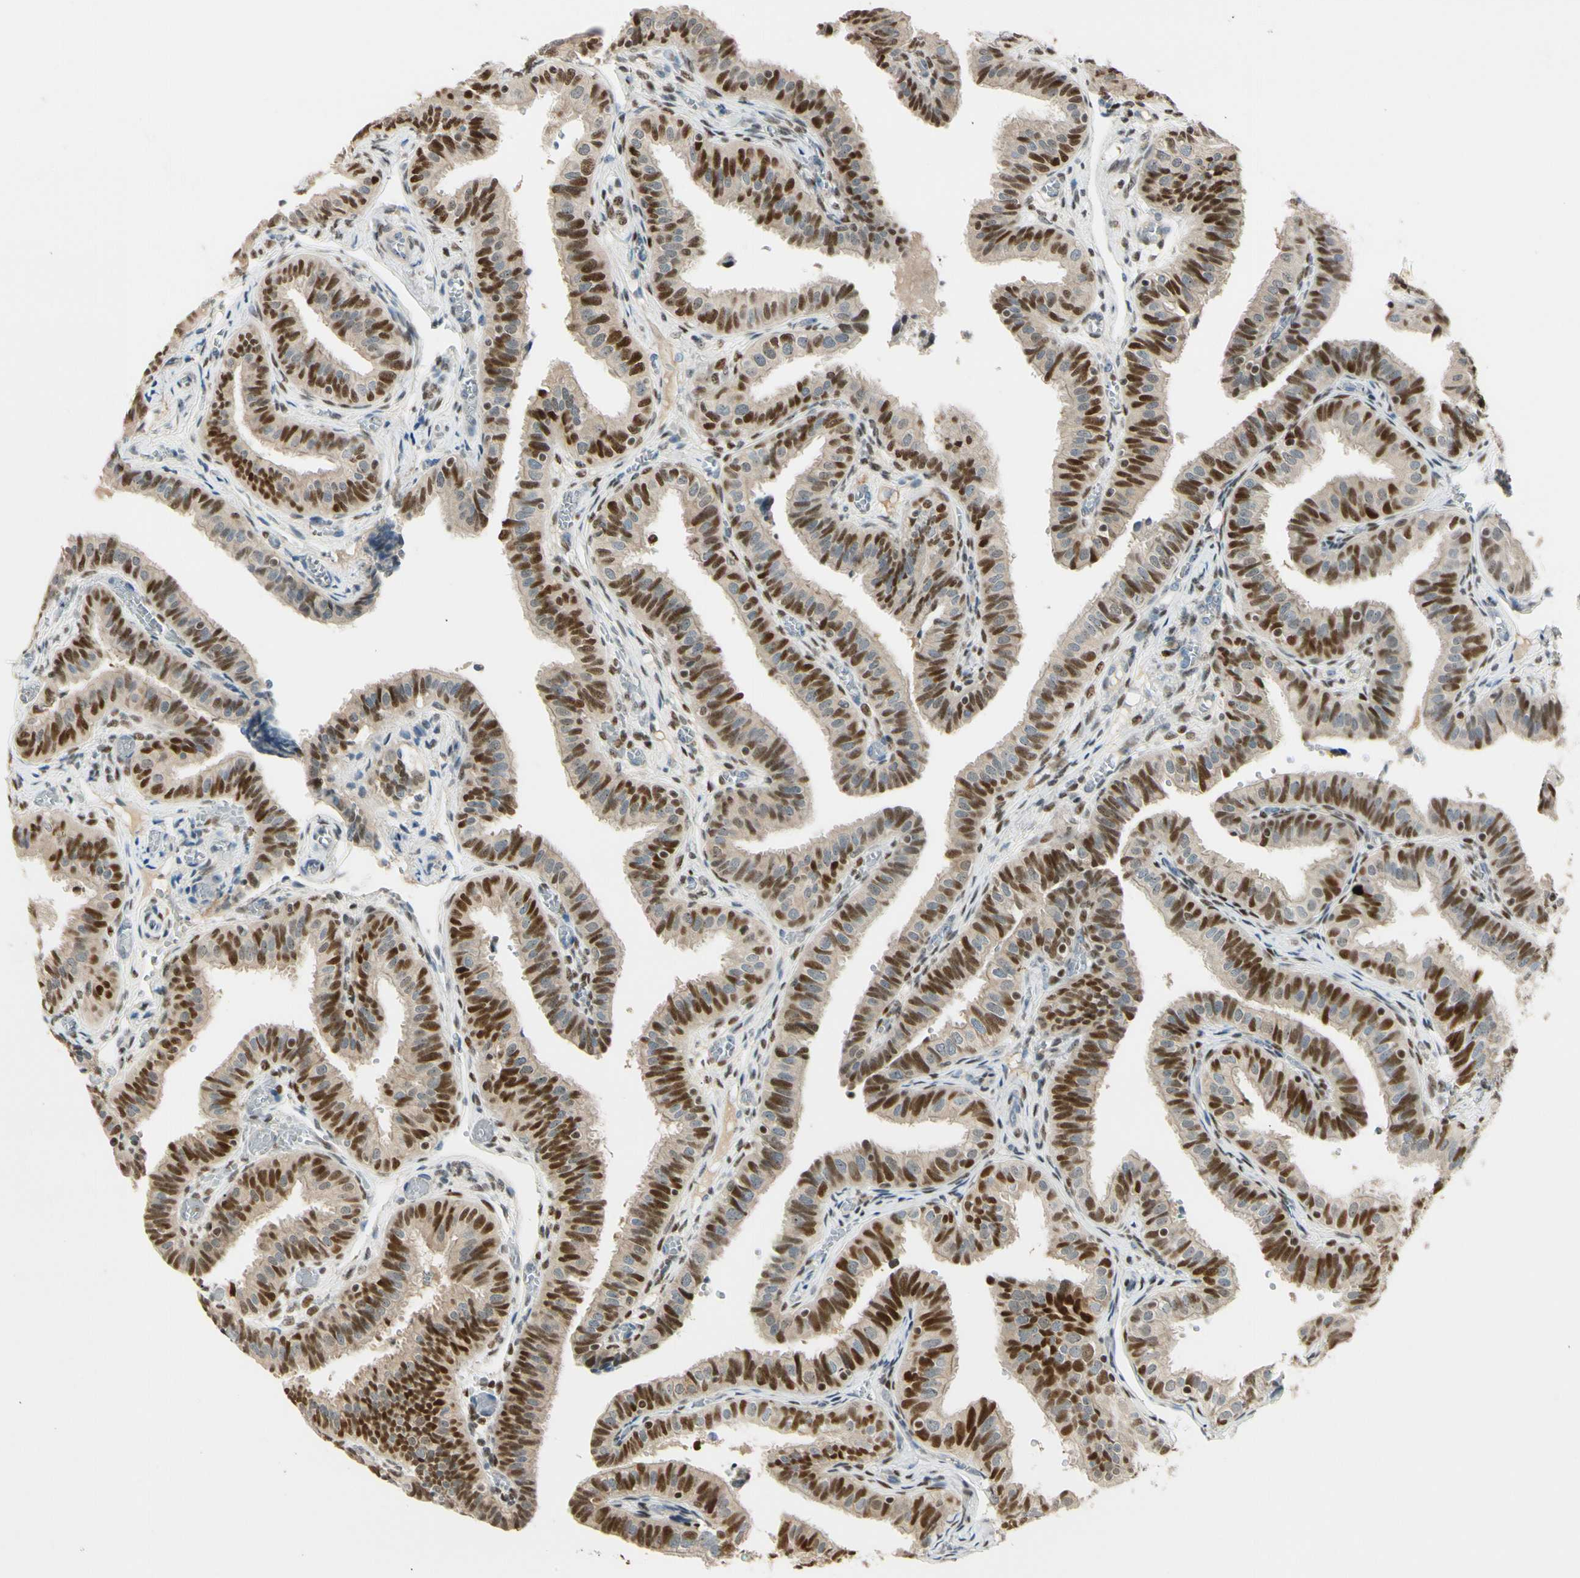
{"staining": {"intensity": "strong", "quantity": "25%-75%", "location": "nuclear"}, "tissue": "fallopian tube", "cell_type": "Glandular cells", "image_type": "normal", "snomed": [{"axis": "morphology", "description": "Normal tissue, NOS"}, {"axis": "topography", "description": "Fallopian tube"}], "caption": "Glandular cells demonstrate high levels of strong nuclear expression in about 25%-75% of cells in unremarkable human fallopian tube. The protein is shown in brown color, while the nuclei are stained blue.", "gene": "NFYA", "patient": {"sex": "female", "age": 46}}